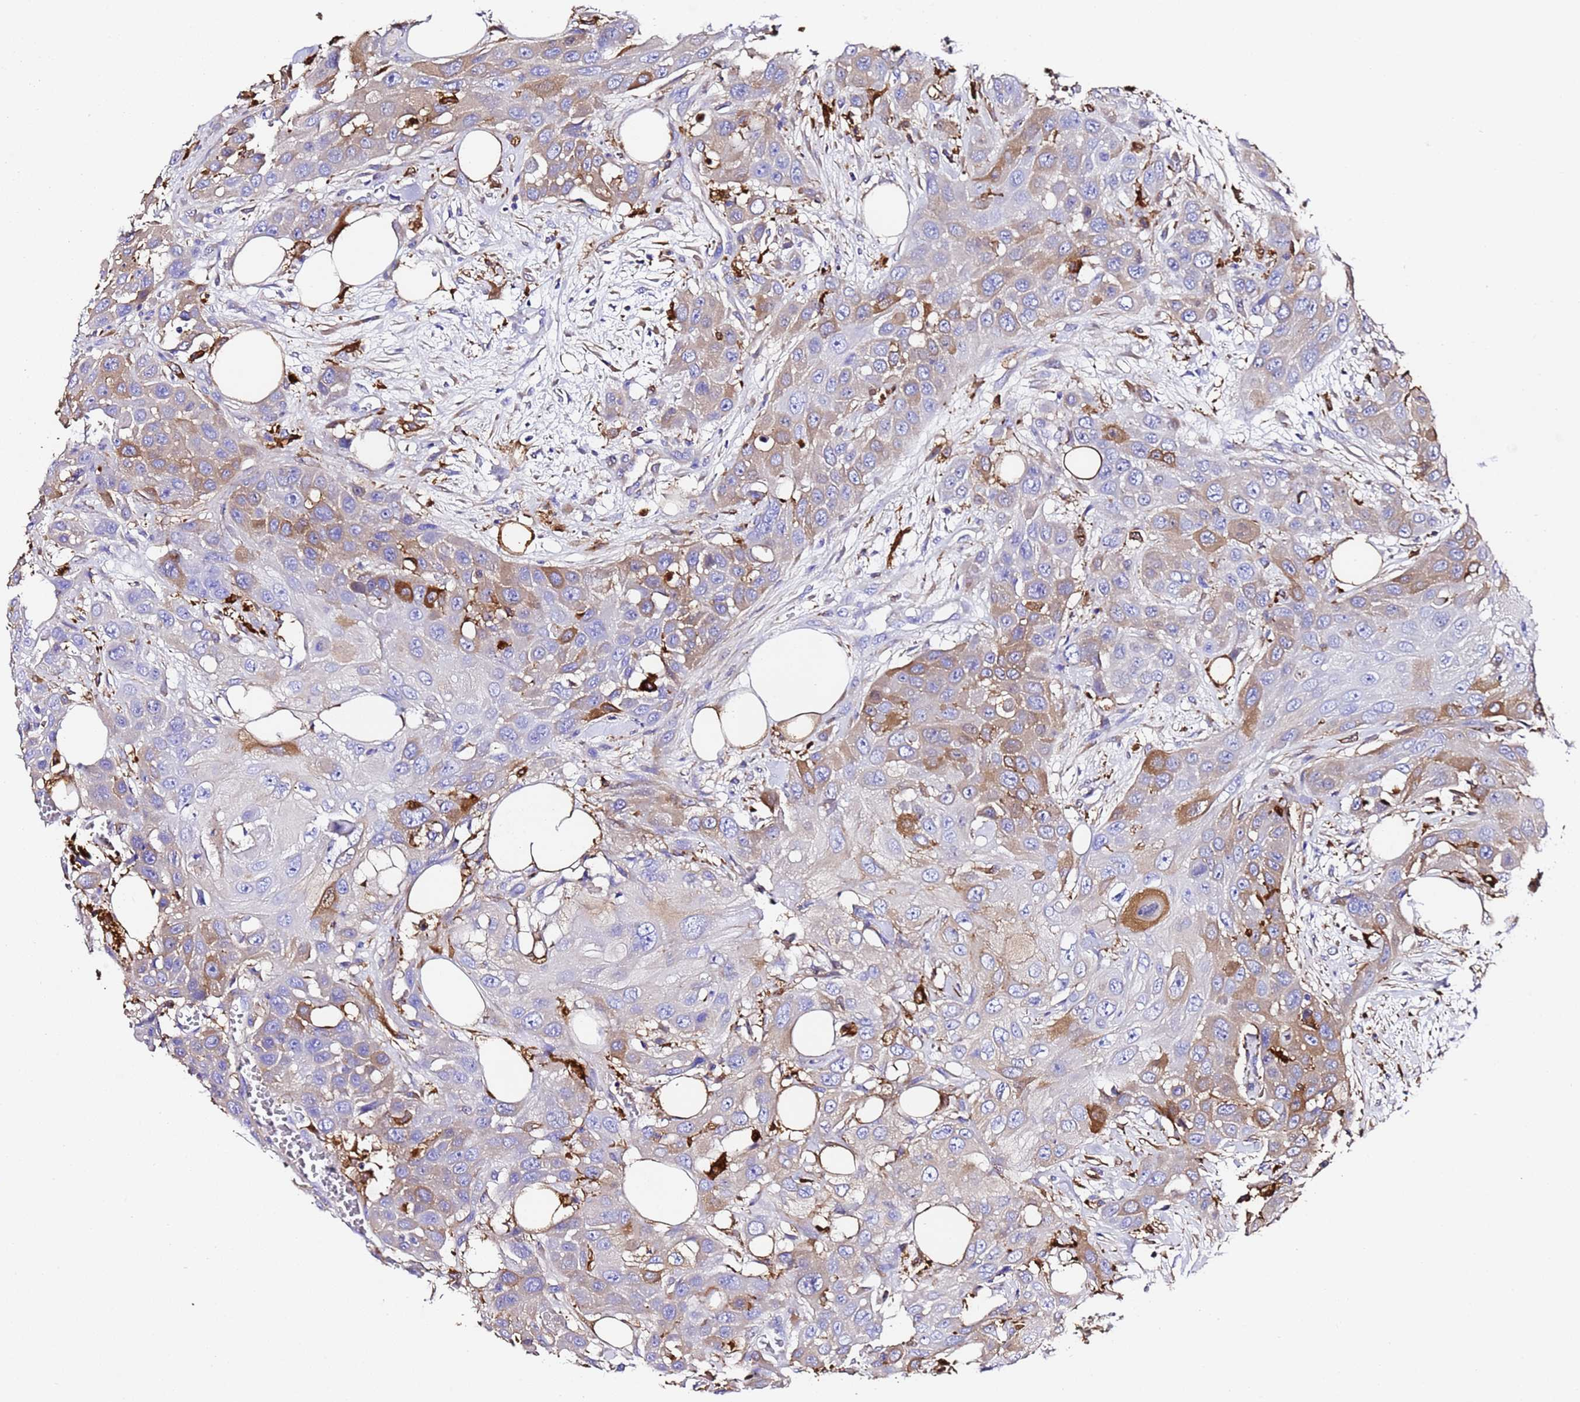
{"staining": {"intensity": "moderate", "quantity": "25%-75%", "location": "cytoplasmic/membranous"}, "tissue": "head and neck cancer", "cell_type": "Tumor cells", "image_type": "cancer", "snomed": [{"axis": "morphology", "description": "Squamous cell carcinoma, NOS"}, {"axis": "topography", "description": "Head-Neck"}], "caption": "High-power microscopy captured an IHC histopathology image of head and neck cancer (squamous cell carcinoma), revealing moderate cytoplasmic/membranous positivity in approximately 25%-75% of tumor cells. (DAB IHC with brightfield microscopy, high magnification).", "gene": "FTL", "patient": {"sex": "male", "age": 81}}